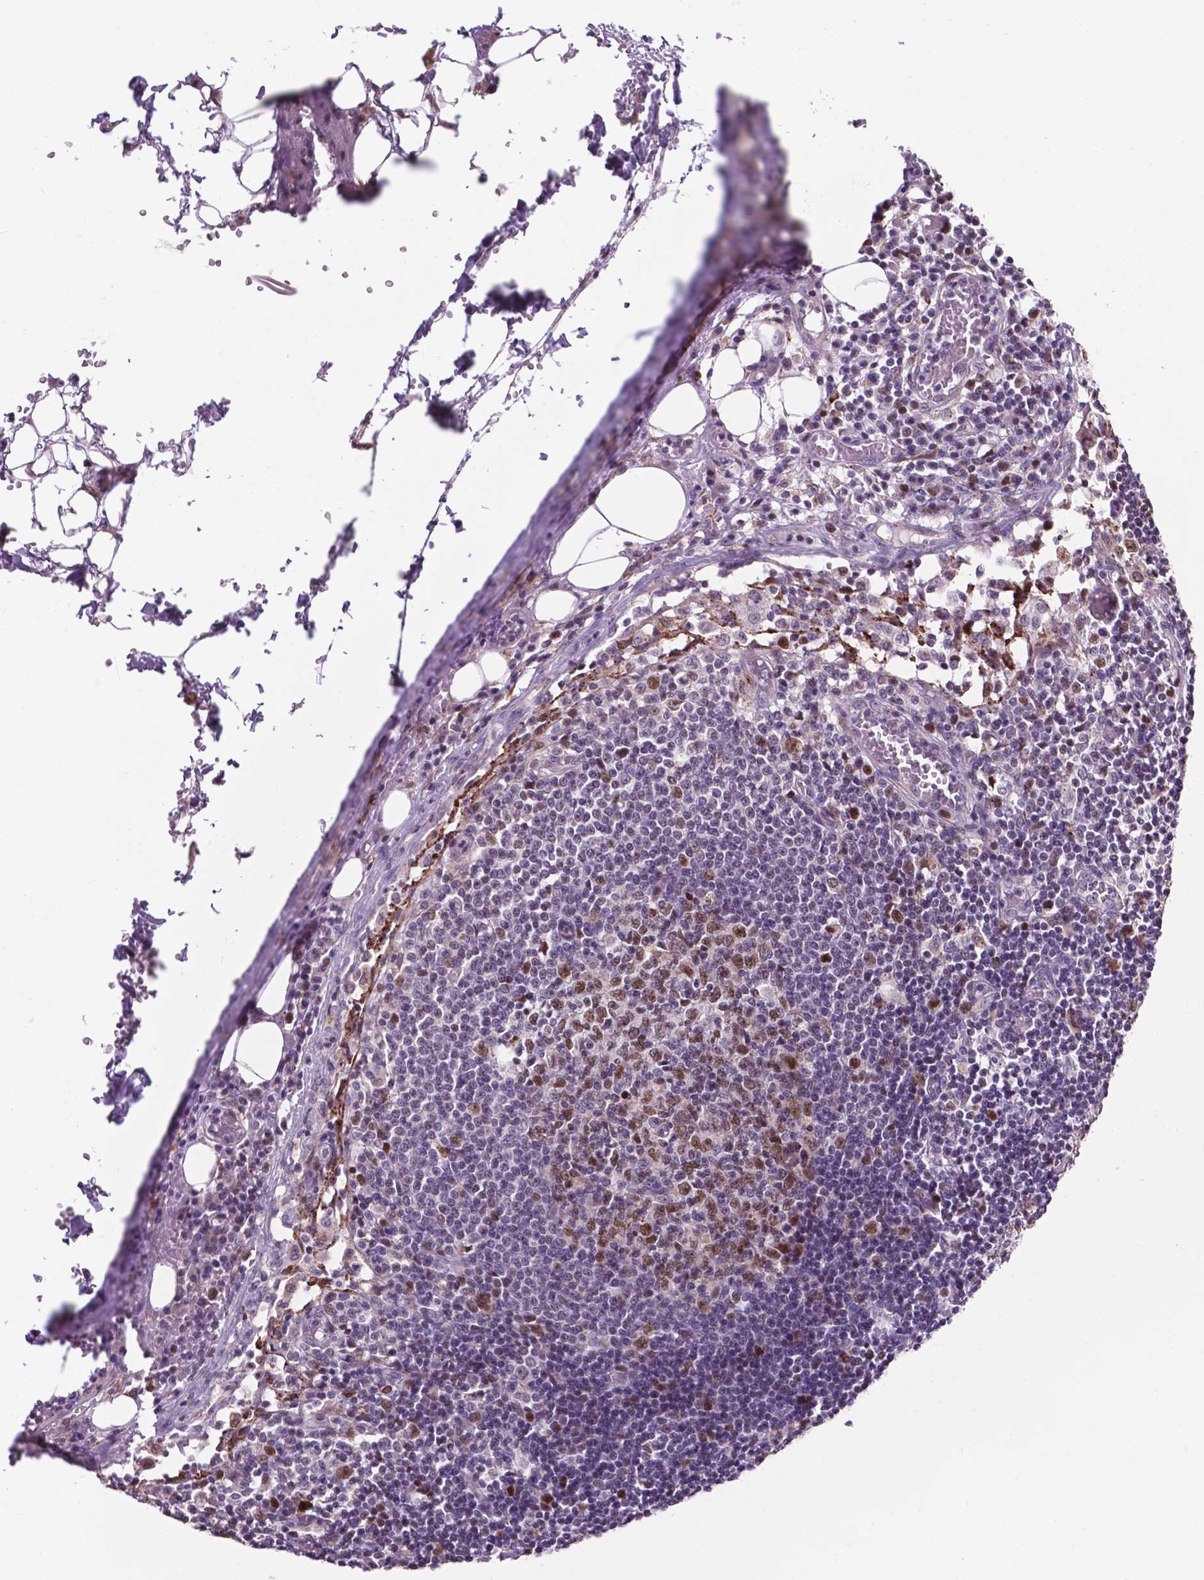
{"staining": {"intensity": "moderate", "quantity": "25%-75%", "location": "nuclear"}, "tissue": "lymph node", "cell_type": "Germinal center cells", "image_type": "normal", "snomed": [{"axis": "morphology", "description": "Normal tissue, NOS"}, {"axis": "topography", "description": "Lymph node"}], "caption": "DAB immunohistochemical staining of unremarkable lymph node reveals moderate nuclear protein positivity in approximately 25%-75% of germinal center cells.", "gene": "SMAD2", "patient": {"sex": "male", "age": 62}}